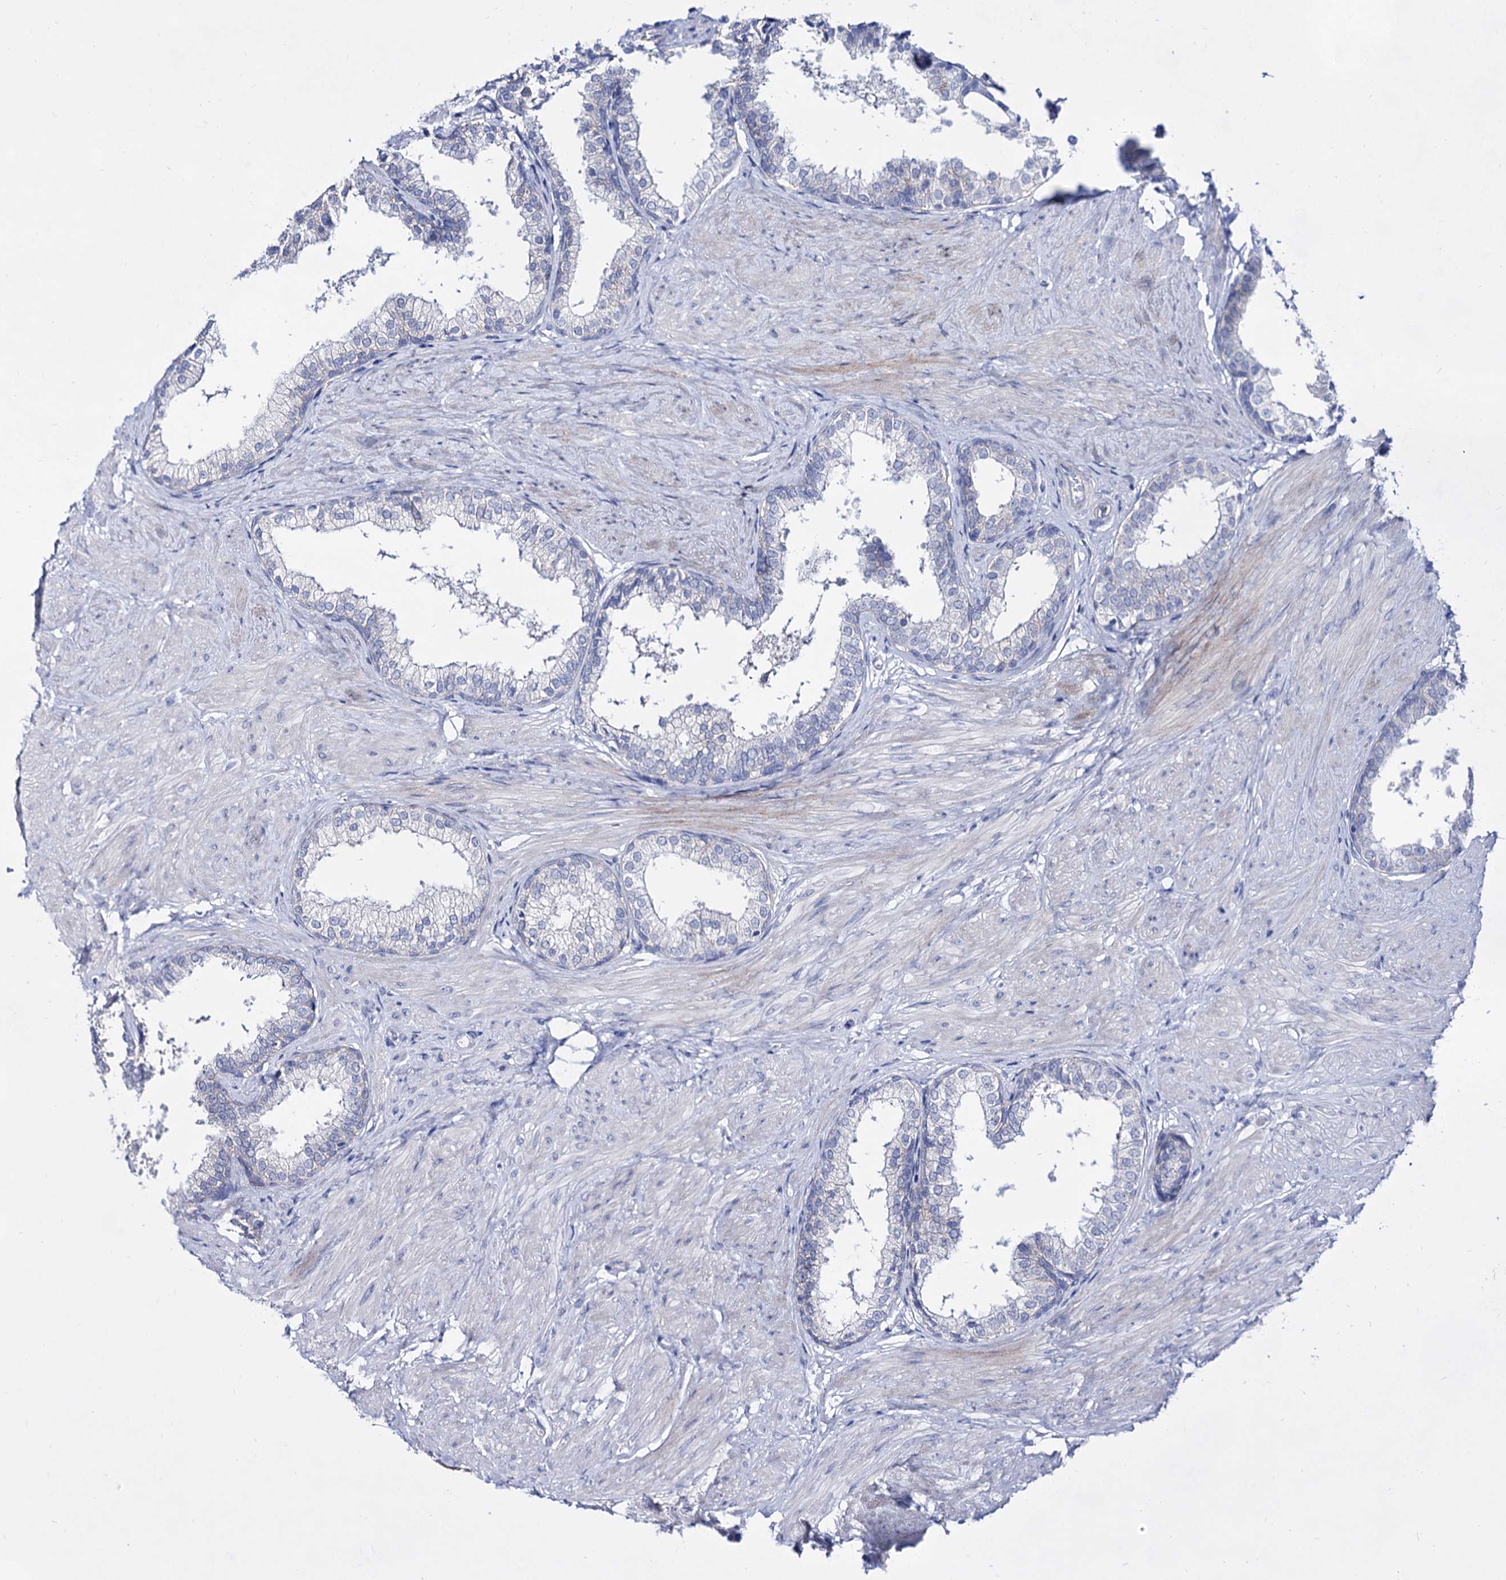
{"staining": {"intensity": "negative", "quantity": "none", "location": "none"}, "tissue": "prostate", "cell_type": "Glandular cells", "image_type": "normal", "snomed": [{"axis": "morphology", "description": "Normal tissue, NOS"}, {"axis": "topography", "description": "Prostate"}], "caption": "This is an IHC image of normal human prostate. There is no expression in glandular cells.", "gene": "PLIN1", "patient": {"sex": "male", "age": 48}}